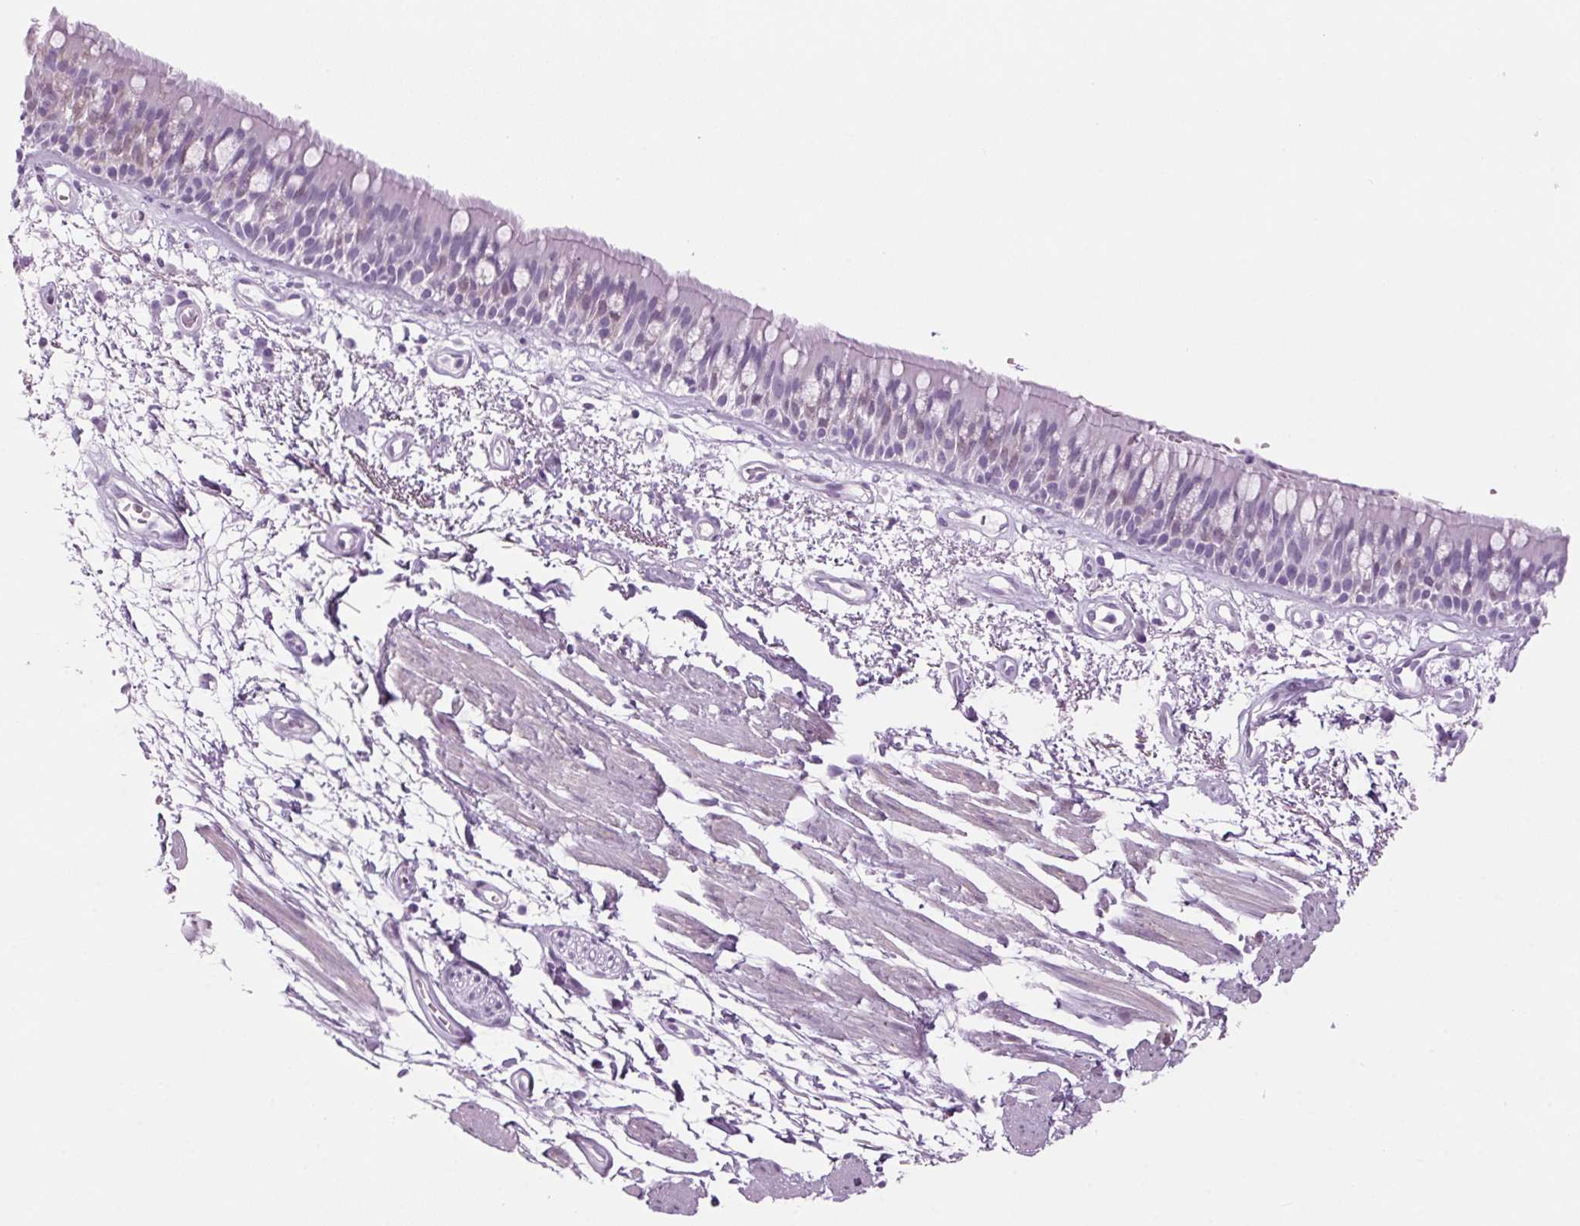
{"staining": {"intensity": "negative", "quantity": "none", "location": "none"}, "tissue": "bronchus", "cell_type": "Respiratory epithelial cells", "image_type": "normal", "snomed": [{"axis": "morphology", "description": "Normal tissue, NOS"}, {"axis": "morphology", "description": "Squamous cell carcinoma, NOS"}, {"axis": "topography", "description": "Cartilage tissue"}, {"axis": "topography", "description": "Bronchus"}, {"axis": "topography", "description": "Lung"}], "caption": "A high-resolution micrograph shows IHC staining of normal bronchus, which reveals no significant expression in respiratory epithelial cells.", "gene": "PPP1R1A", "patient": {"sex": "male", "age": 66}}